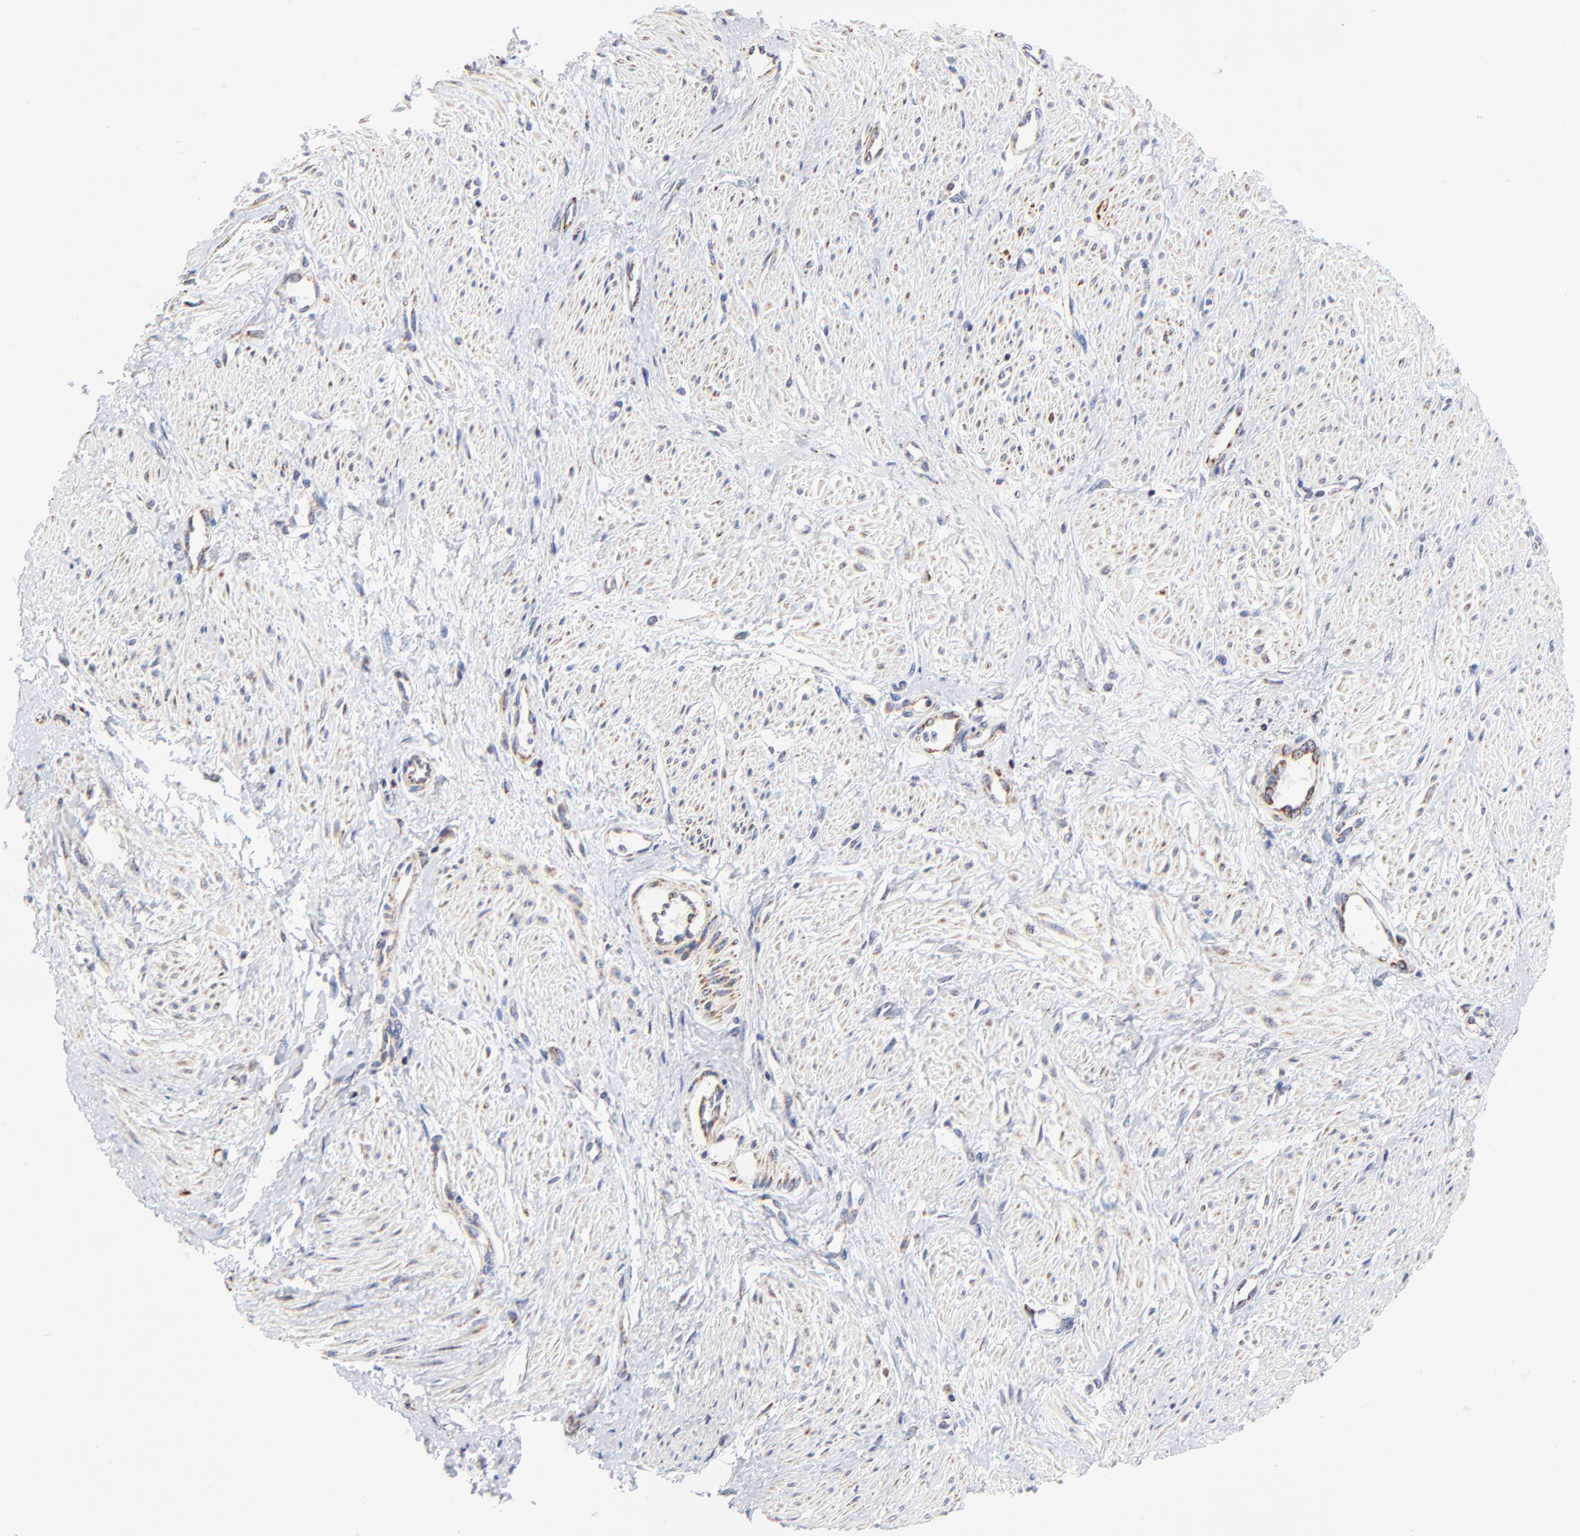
{"staining": {"intensity": "weak", "quantity": ">75%", "location": "cytoplasmic/membranous"}, "tissue": "smooth muscle", "cell_type": "Smooth muscle cells", "image_type": "normal", "snomed": [{"axis": "morphology", "description": "Normal tissue, NOS"}, {"axis": "topography", "description": "Smooth muscle"}, {"axis": "topography", "description": "Uterus"}], "caption": "Immunohistochemical staining of benign smooth muscle exhibits low levels of weak cytoplasmic/membranous expression in approximately >75% of smooth muscle cells.", "gene": "SSBP1", "patient": {"sex": "female", "age": 39}}